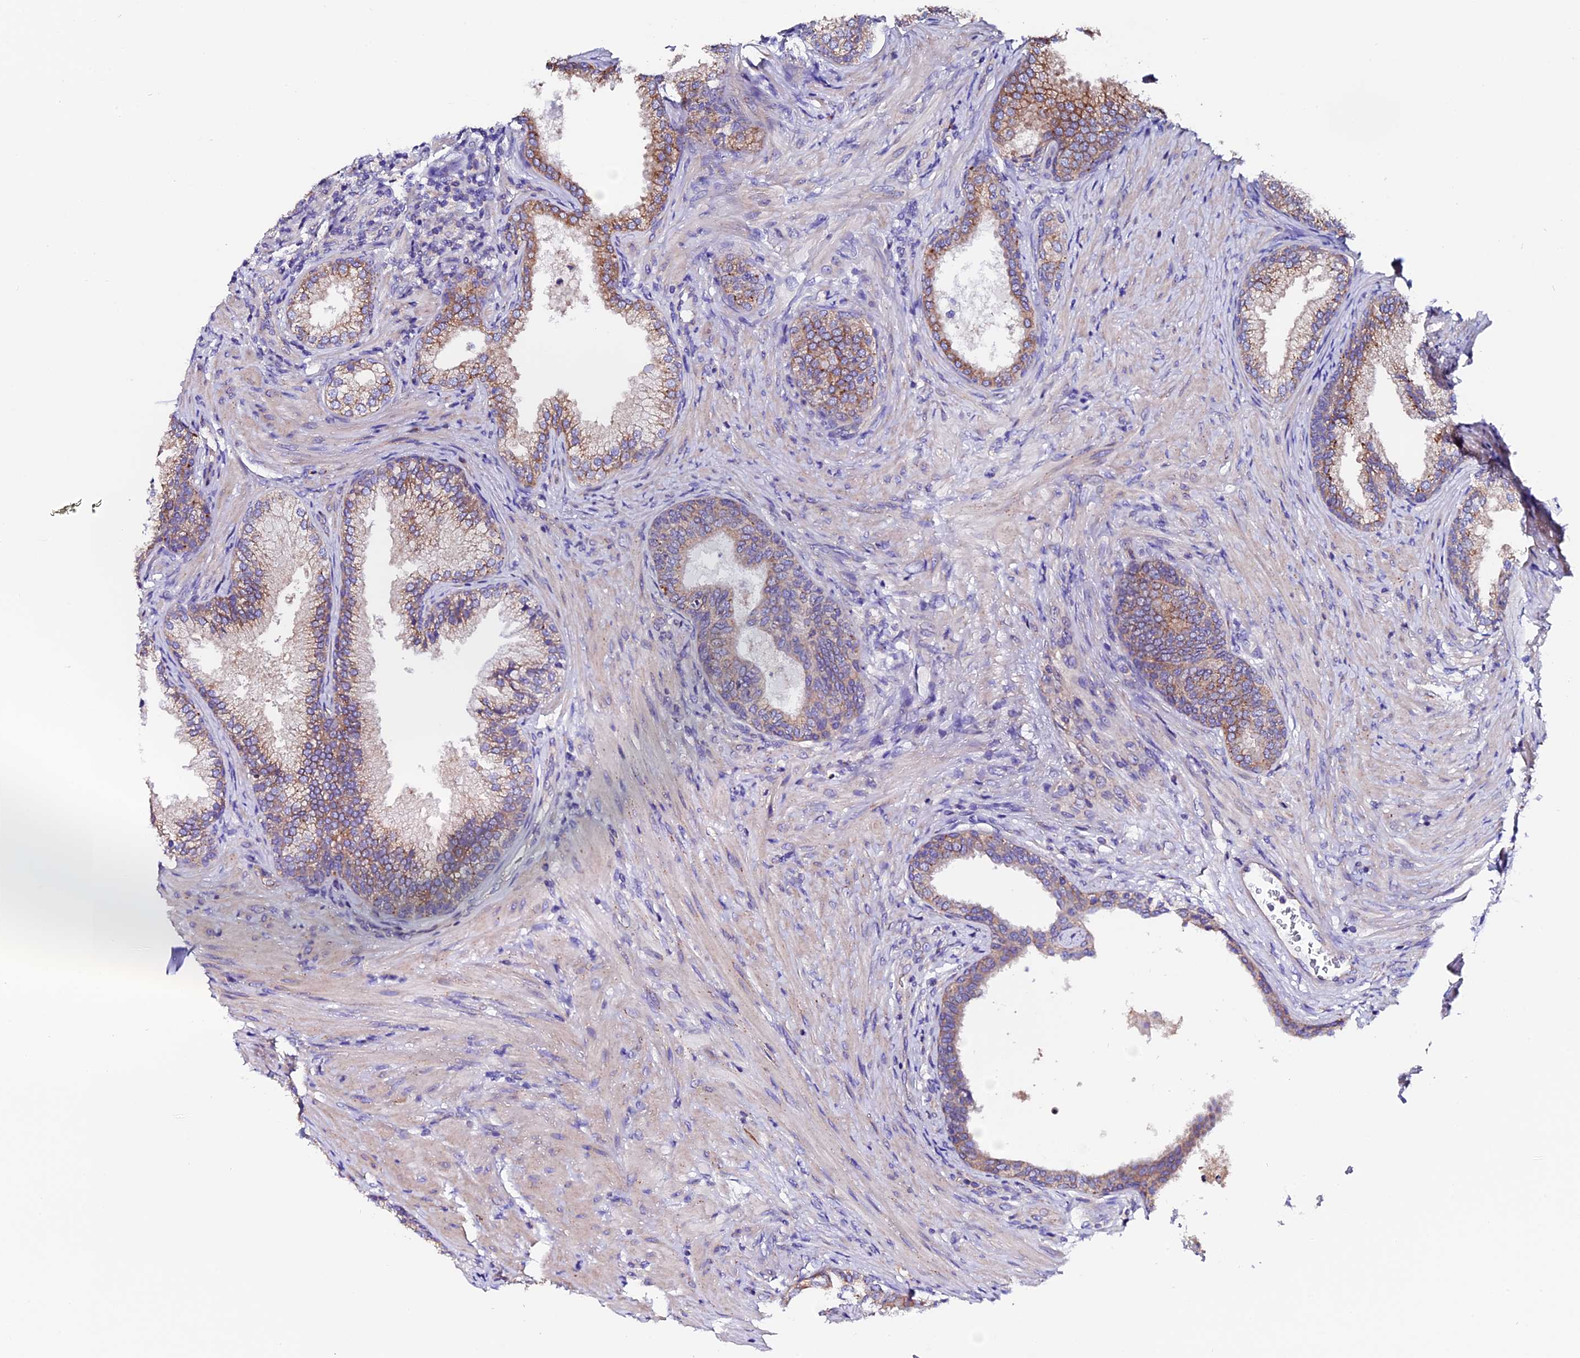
{"staining": {"intensity": "moderate", "quantity": ">75%", "location": "cytoplasmic/membranous"}, "tissue": "prostate", "cell_type": "Glandular cells", "image_type": "normal", "snomed": [{"axis": "morphology", "description": "Normal tissue, NOS"}, {"axis": "topography", "description": "Prostate"}], "caption": "The photomicrograph exhibits staining of normal prostate, revealing moderate cytoplasmic/membranous protein expression (brown color) within glandular cells. (IHC, brightfield microscopy, high magnification).", "gene": "COMTD1", "patient": {"sex": "male", "age": 76}}